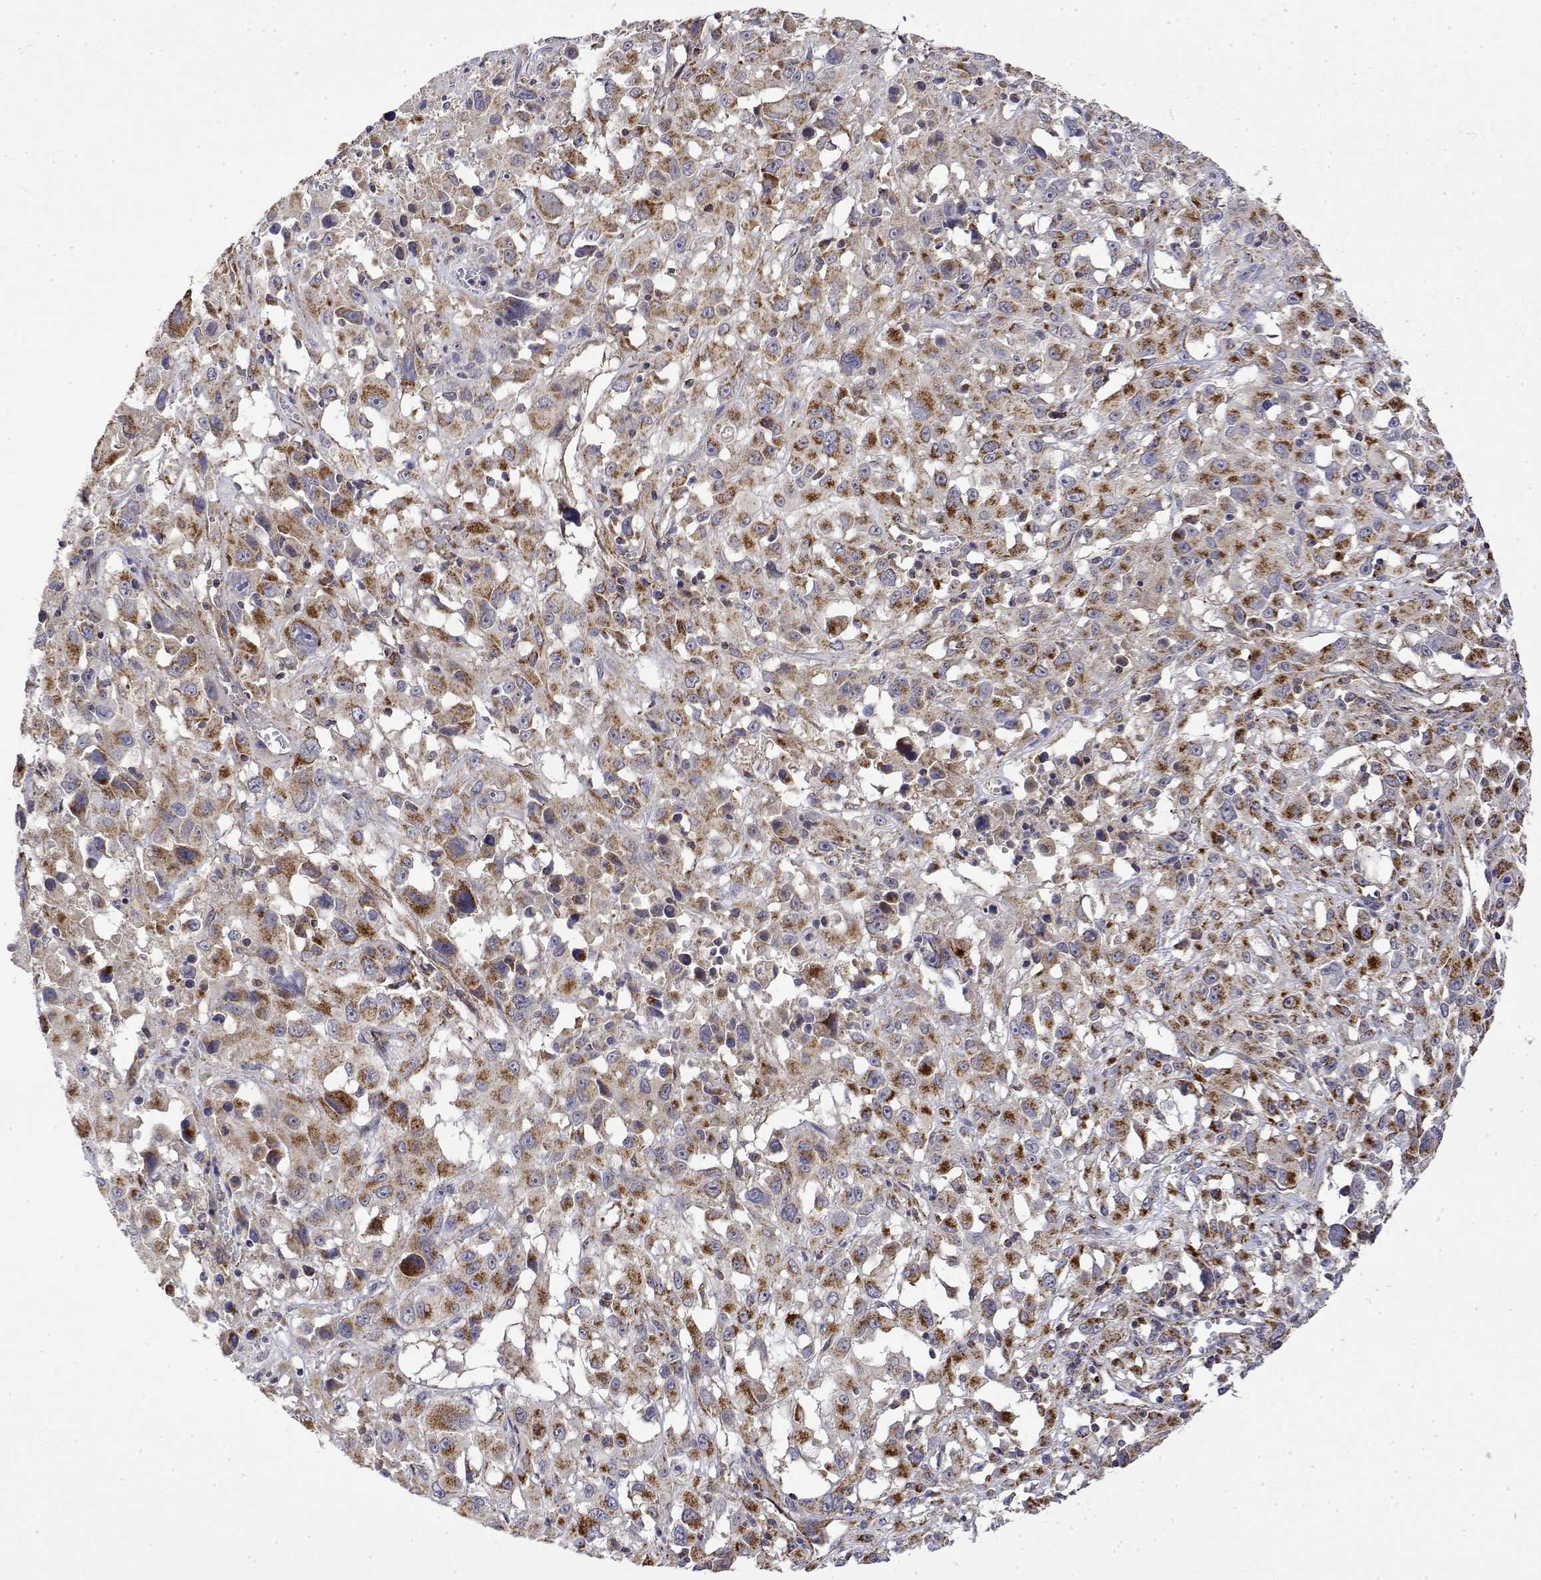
{"staining": {"intensity": "moderate", "quantity": ">75%", "location": "cytoplasmic/membranous"}, "tissue": "melanoma", "cell_type": "Tumor cells", "image_type": "cancer", "snomed": [{"axis": "morphology", "description": "Malignant melanoma, Metastatic site"}, {"axis": "topography", "description": "Soft tissue"}], "caption": "Malignant melanoma (metastatic site) stained with a brown dye shows moderate cytoplasmic/membranous positive expression in approximately >75% of tumor cells.", "gene": "GADD45GIP1", "patient": {"sex": "male", "age": 50}}